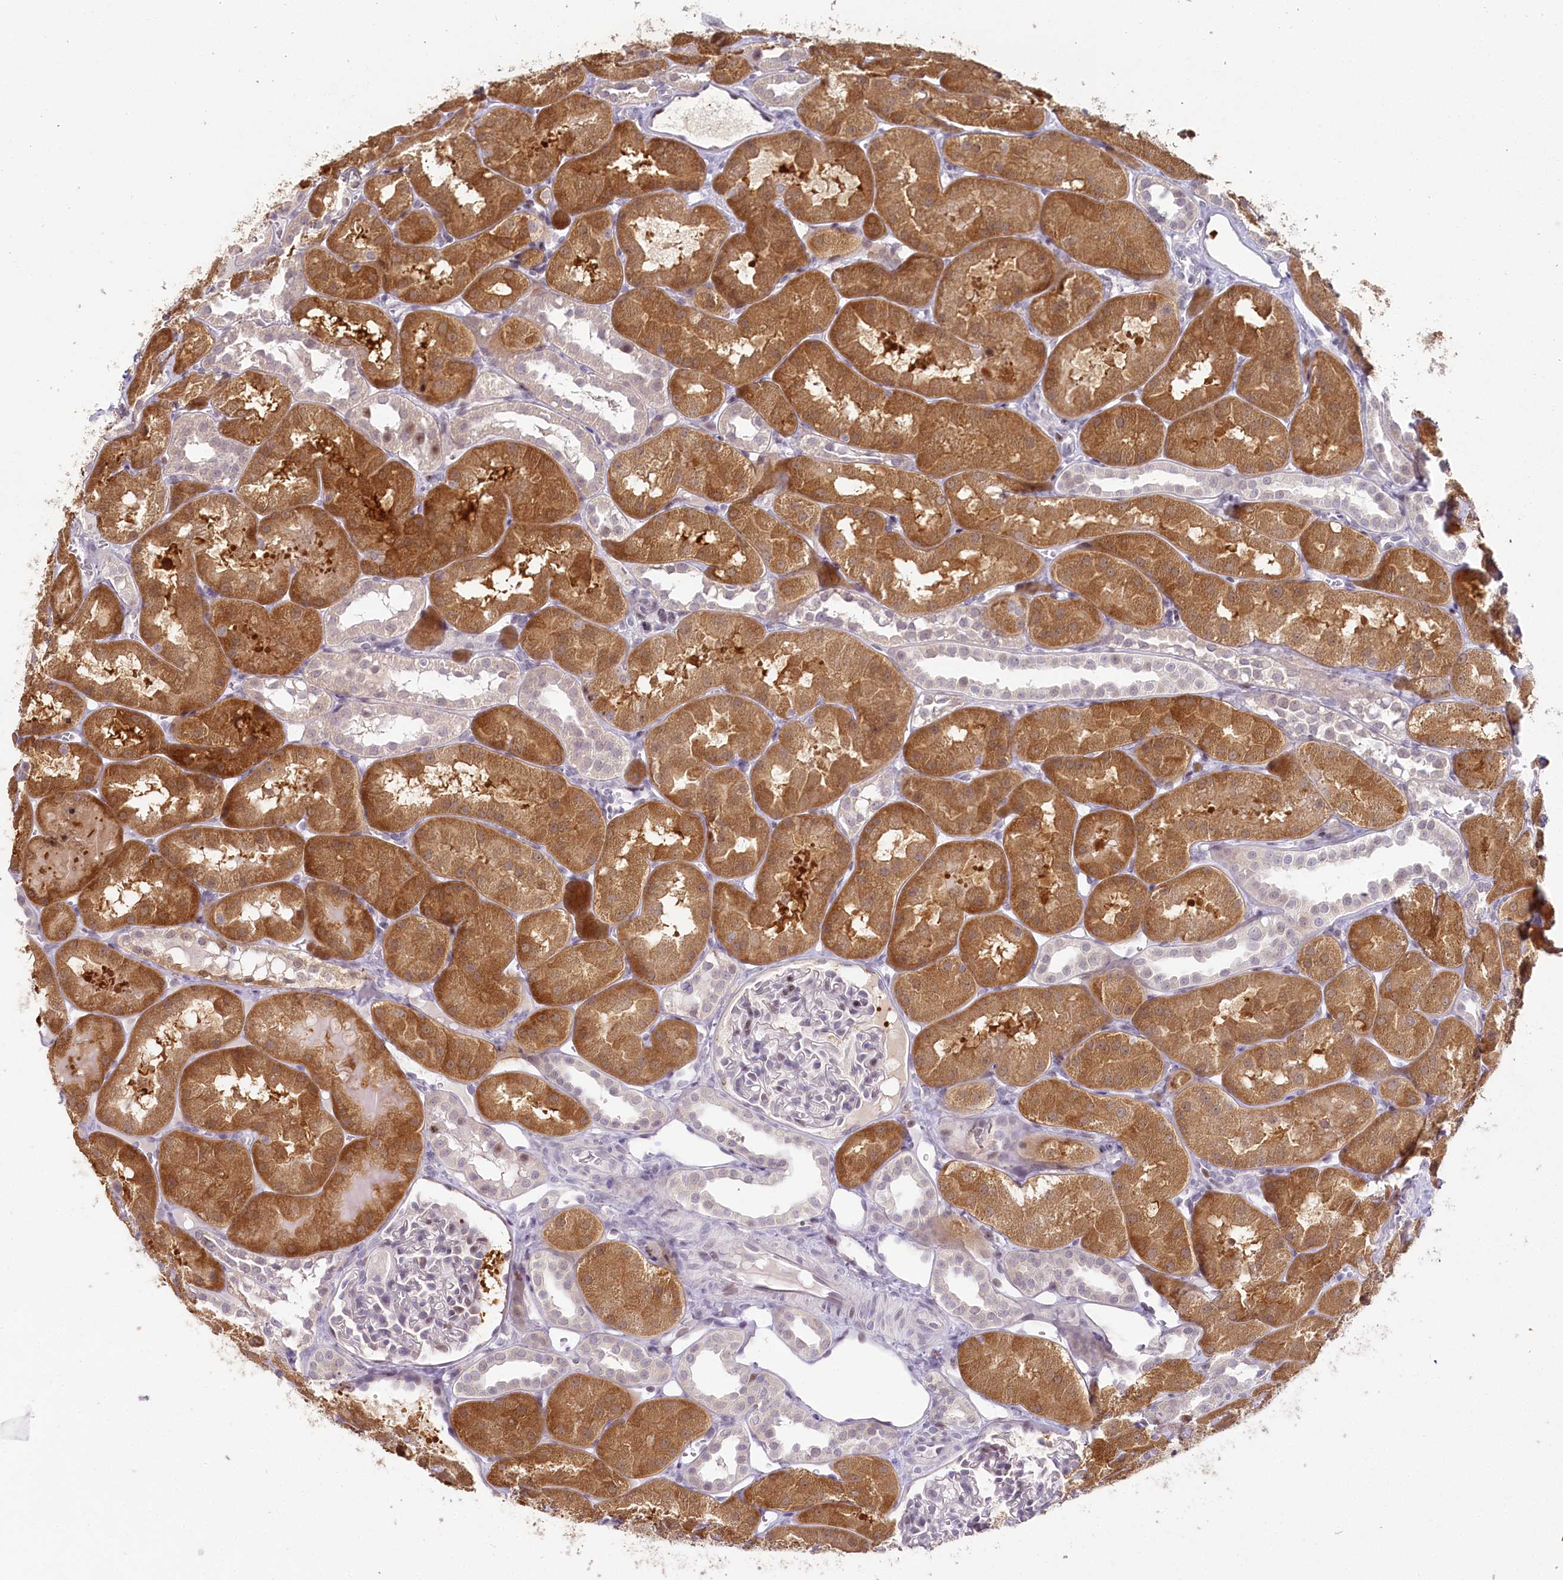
{"staining": {"intensity": "weak", "quantity": "<25%", "location": "nuclear"}, "tissue": "kidney", "cell_type": "Cells in glomeruli", "image_type": "normal", "snomed": [{"axis": "morphology", "description": "Normal tissue, NOS"}, {"axis": "topography", "description": "Kidney"}, {"axis": "topography", "description": "Urinary bladder"}], "caption": "Cells in glomeruli are negative for protein expression in unremarkable human kidney.", "gene": "HPD", "patient": {"sex": "male", "age": 16}}